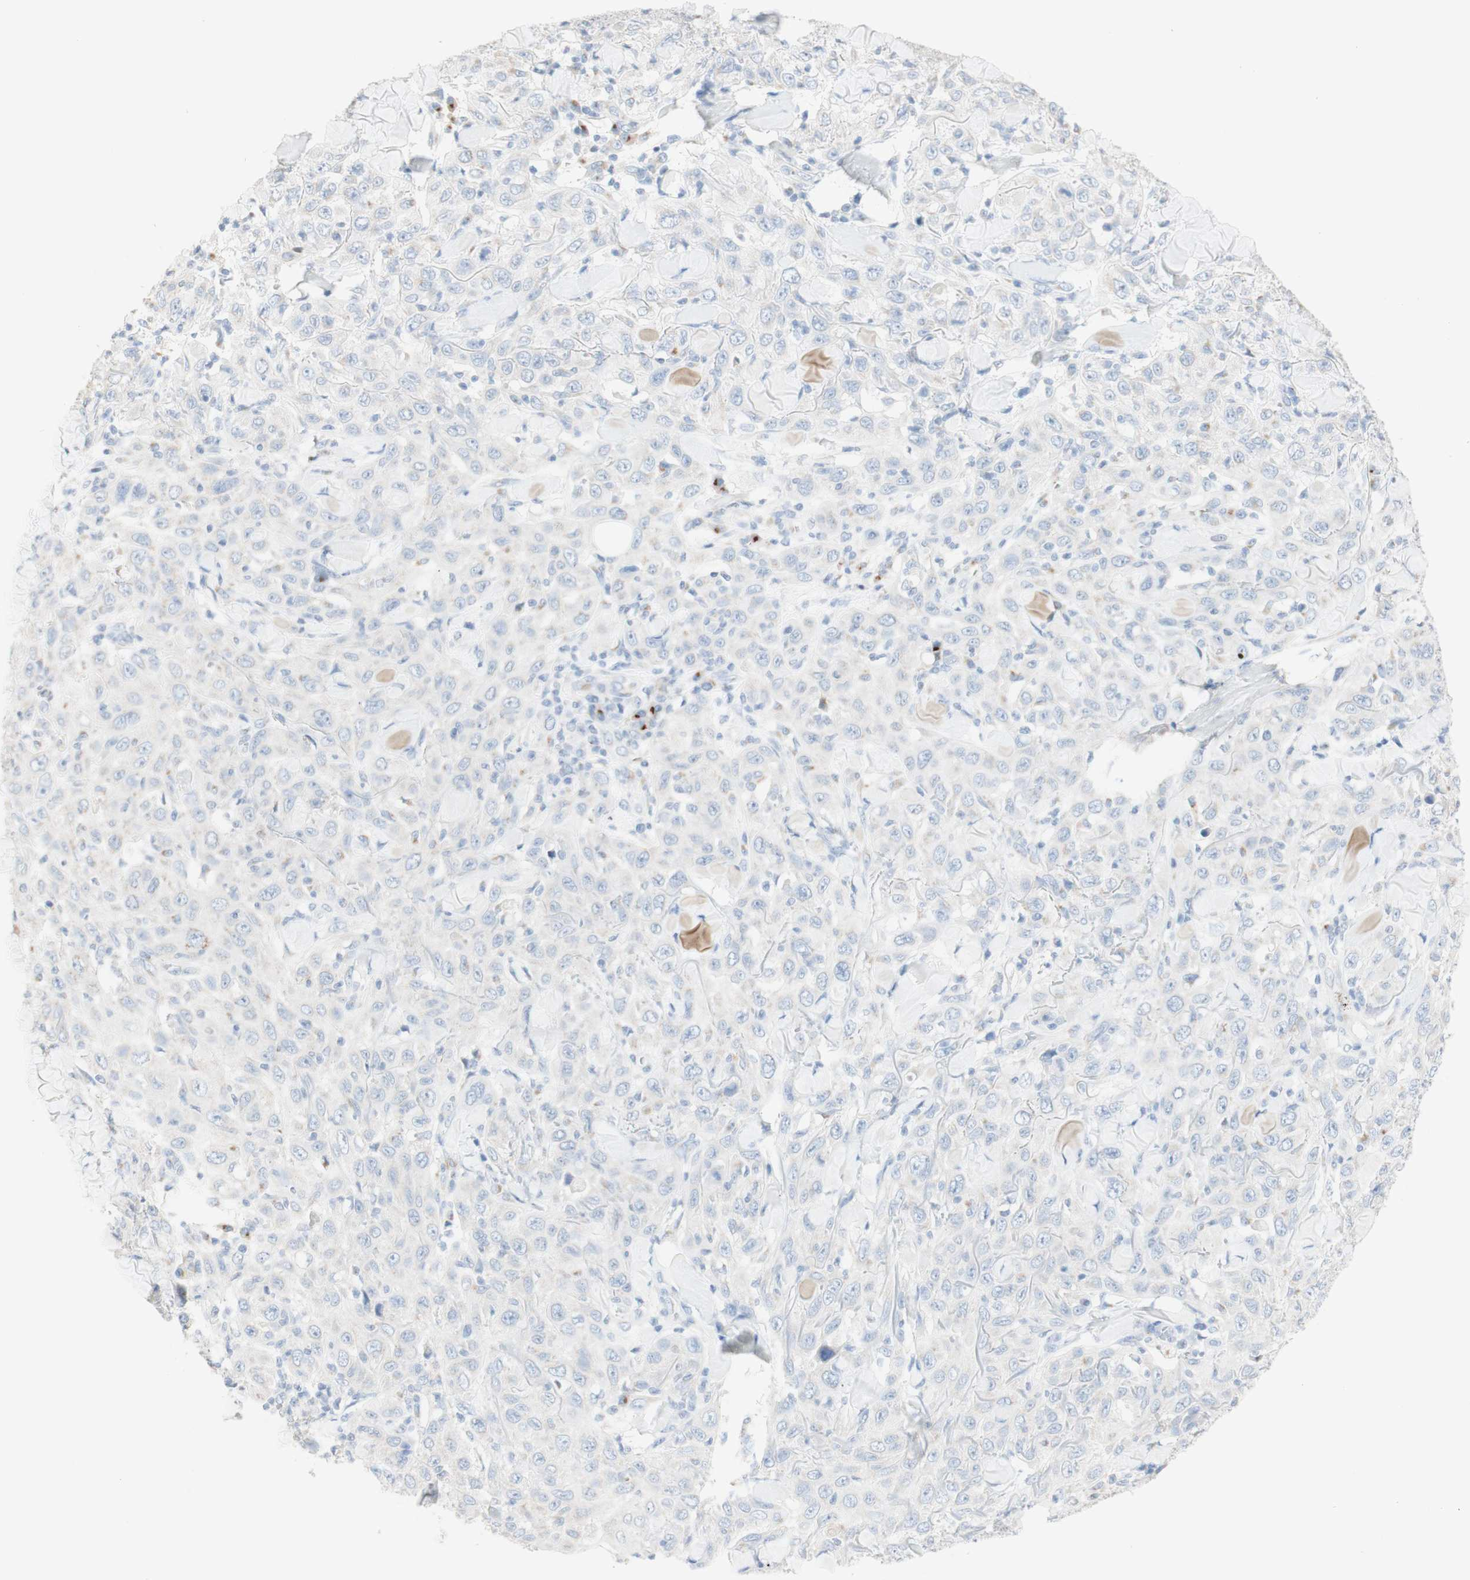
{"staining": {"intensity": "negative", "quantity": "none", "location": "none"}, "tissue": "skin cancer", "cell_type": "Tumor cells", "image_type": "cancer", "snomed": [{"axis": "morphology", "description": "Squamous cell carcinoma, NOS"}, {"axis": "topography", "description": "Skin"}], "caption": "High magnification brightfield microscopy of squamous cell carcinoma (skin) stained with DAB (3,3'-diaminobenzidine) (brown) and counterstained with hematoxylin (blue): tumor cells show no significant expression.", "gene": "MANEA", "patient": {"sex": "female", "age": 88}}